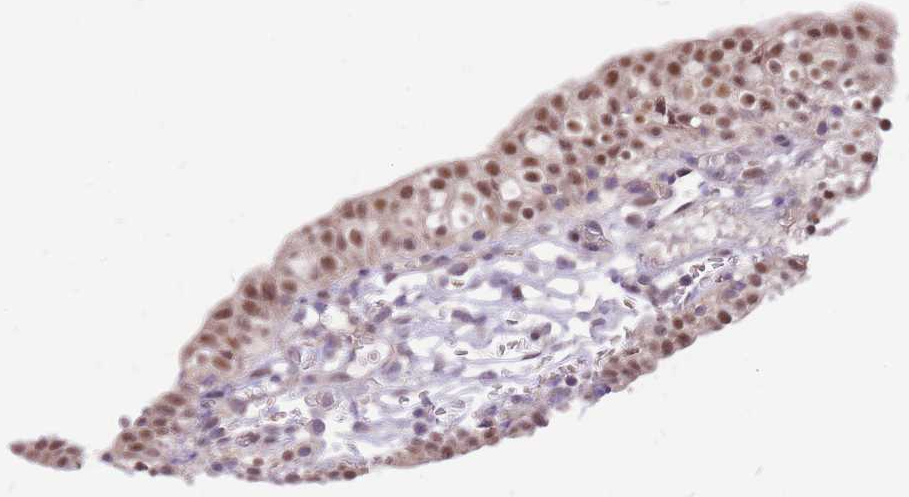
{"staining": {"intensity": "moderate", "quantity": ">75%", "location": "cytoplasmic/membranous,nuclear"}, "tissue": "urinary bladder", "cell_type": "Urothelial cells", "image_type": "normal", "snomed": [{"axis": "morphology", "description": "Normal tissue, NOS"}, {"axis": "topography", "description": "Urinary bladder"}, {"axis": "topography", "description": "Peripheral nerve tissue"}], "caption": "Immunohistochemical staining of normal urinary bladder exhibits moderate cytoplasmic/membranous,nuclear protein expression in approximately >75% of urothelial cells.", "gene": "MINDY2", "patient": {"sex": "male", "age": 55}}